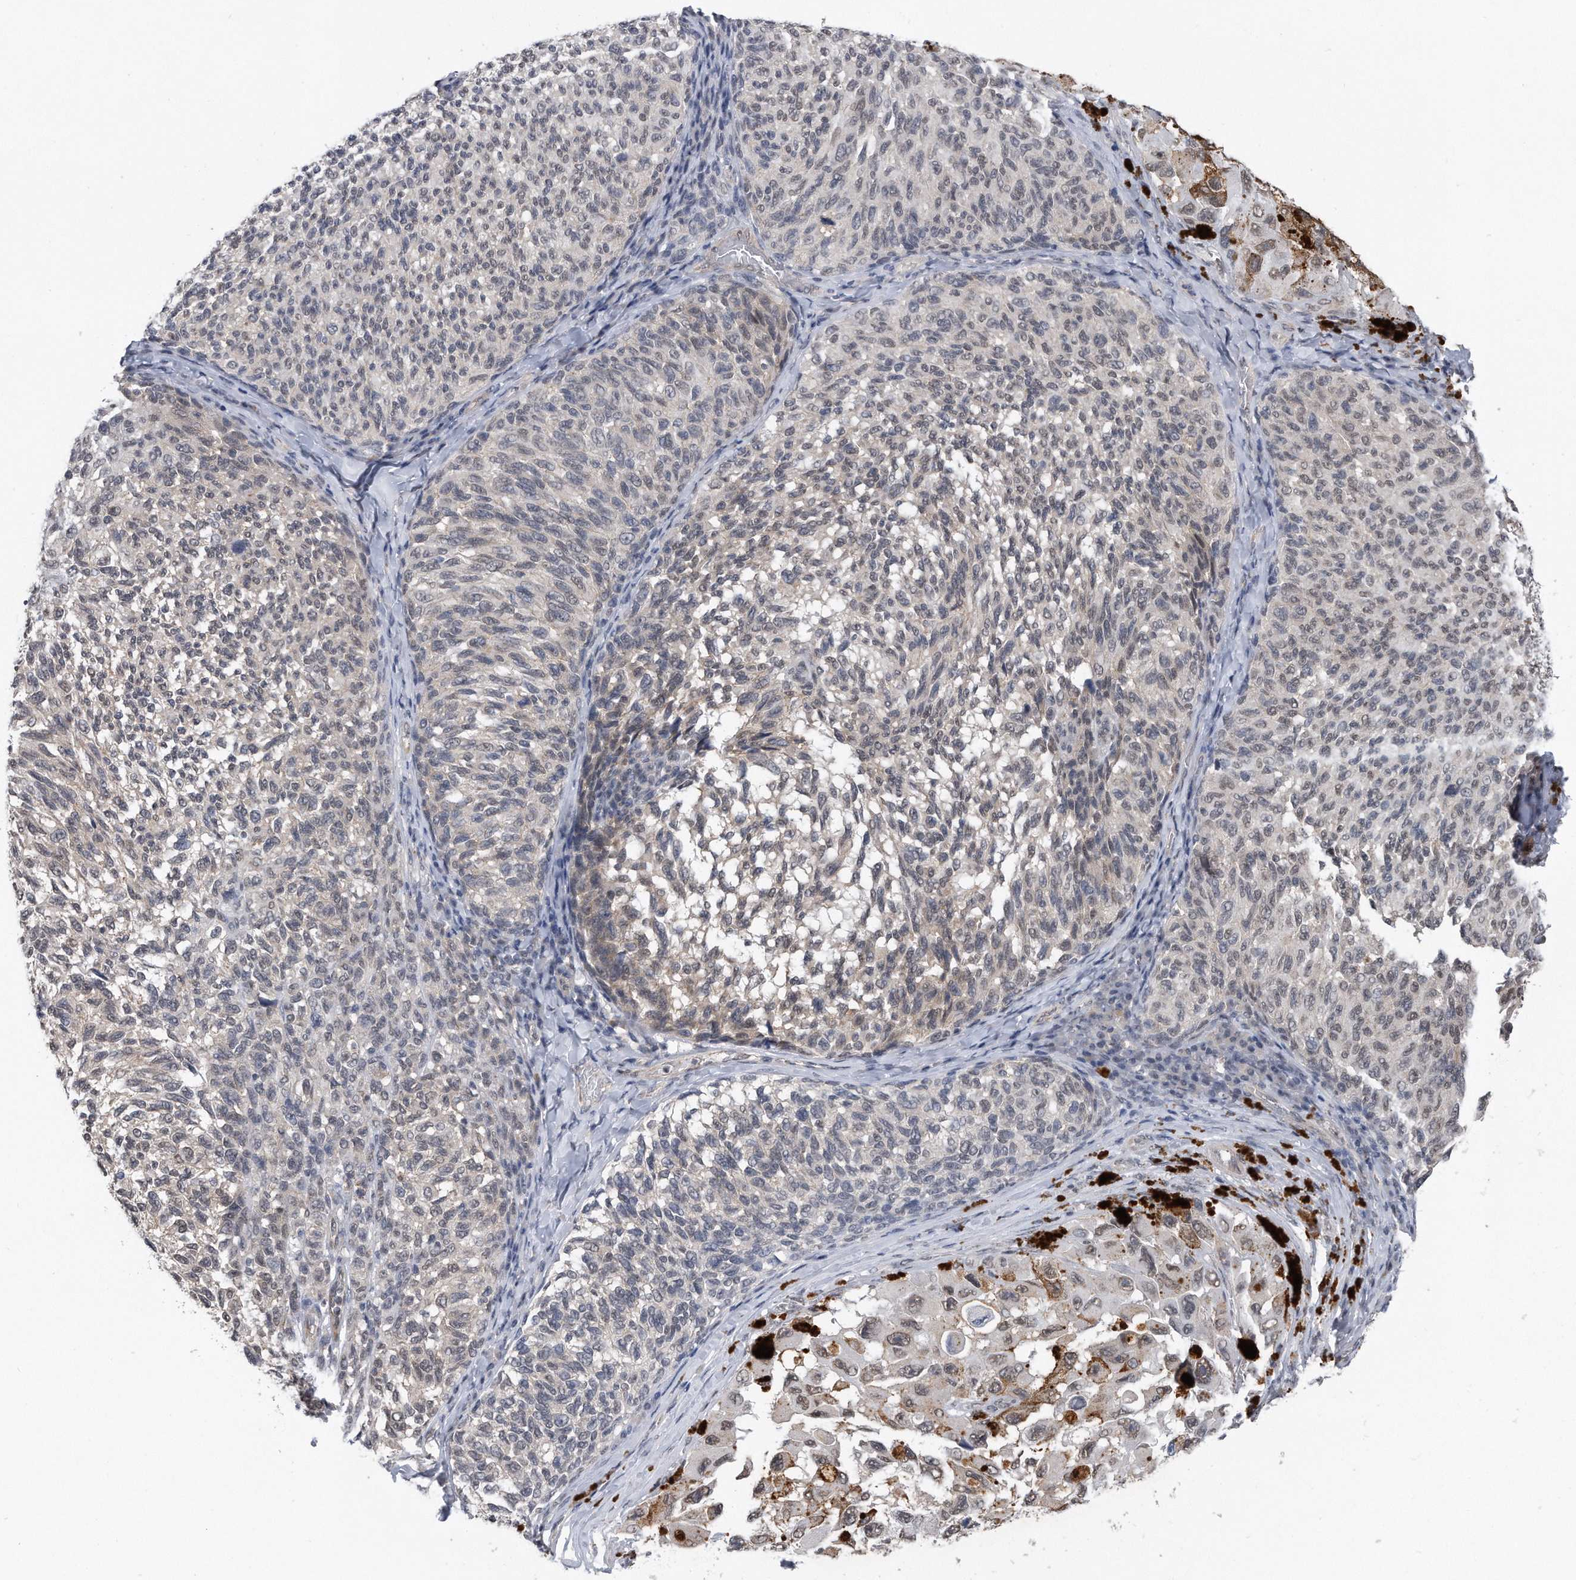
{"staining": {"intensity": "weak", "quantity": "<25%", "location": "cytoplasmic/membranous,nuclear"}, "tissue": "melanoma", "cell_type": "Tumor cells", "image_type": "cancer", "snomed": [{"axis": "morphology", "description": "Malignant melanoma, NOS"}, {"axis": "topography", "description": "Skin"}], "caption": "Immunohistochemical staining of melanoma exhibits no significant staining in tumor cells. (Stains: DAB IHC with hematoxylin counter stain, Microscopy: brightfield microscopy at high magnification).", "gene": "TP53INP1", "patient": {"sex": "female", "age": 73}}